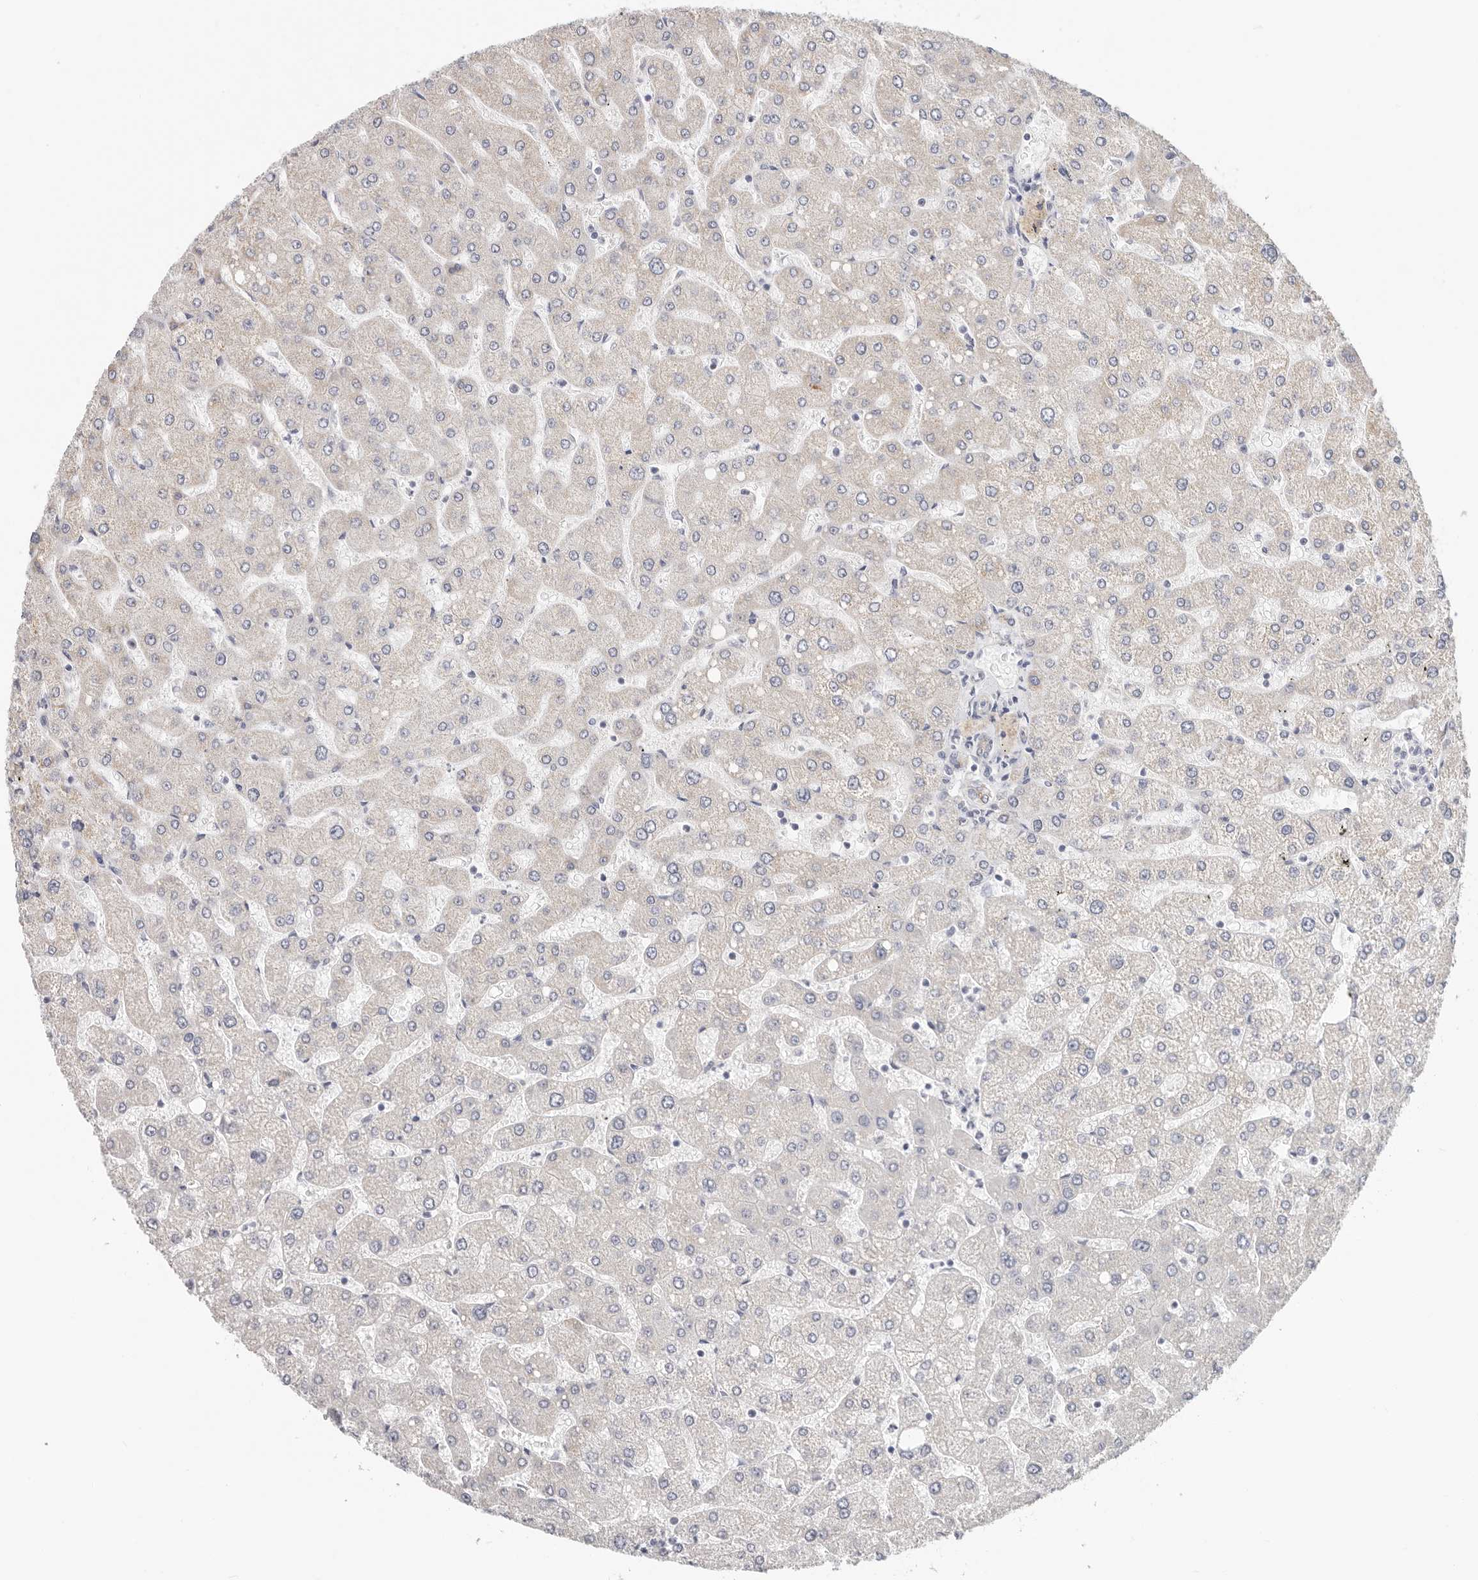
{"staining": {"intensity": "weak", "quantity": "25%-75%", "location": "cytoplasmic/membranous"}, "tissue": "liver", "cell_type": "Cholangiocytes", "image_type": "normal", "snomed": [{"axis": "morphology", "description": "Normal tissue, NOS"}, {"axis": "topography", "description": "Liver"}], "caption": "Protein expression analysis of normal liver shows weak cytoplasmic/membranous staining in approximately 25%-75% of cholangiocytes.", "gene": "AFDN", "patient": {"sex": "male", "age": 55}}